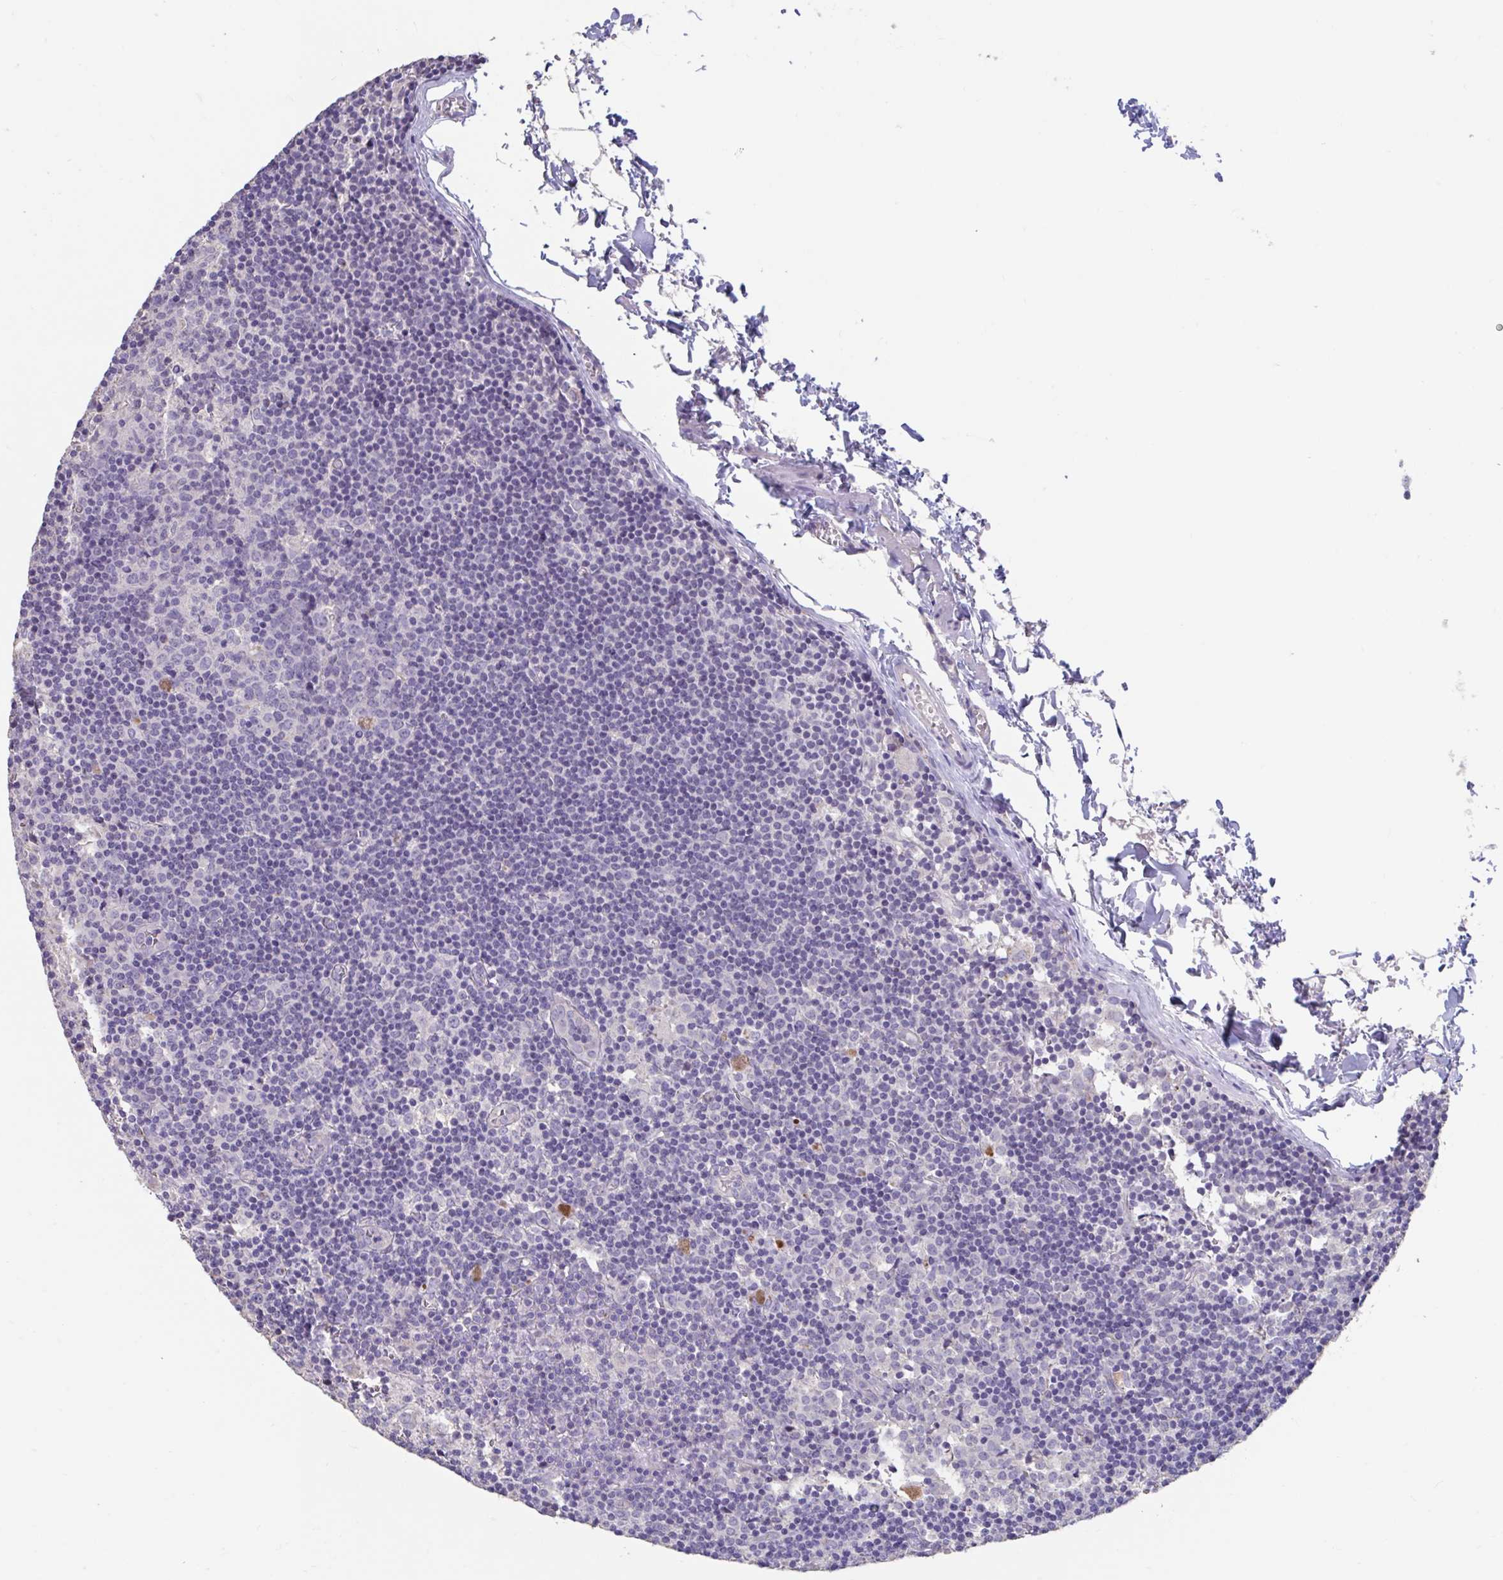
{"staining": {"intensity": "negative", "quantity": "none", "location": "none"}, "tissue": "lymph node", "cell_type": "Germinal center cells", "image_type": "normal", "snomed": [{"axis": "morphology", "description": "Normal tissue, NOS"}, {"axis": "topography", "description": "Lymph node"}], "caption": "Immunohistochemical staining of unremarkable human lymph node demonstrates no significant expression in germinal center cells.", "gene": "GPR162", "patient": {"sex": "female", "age": 45}}